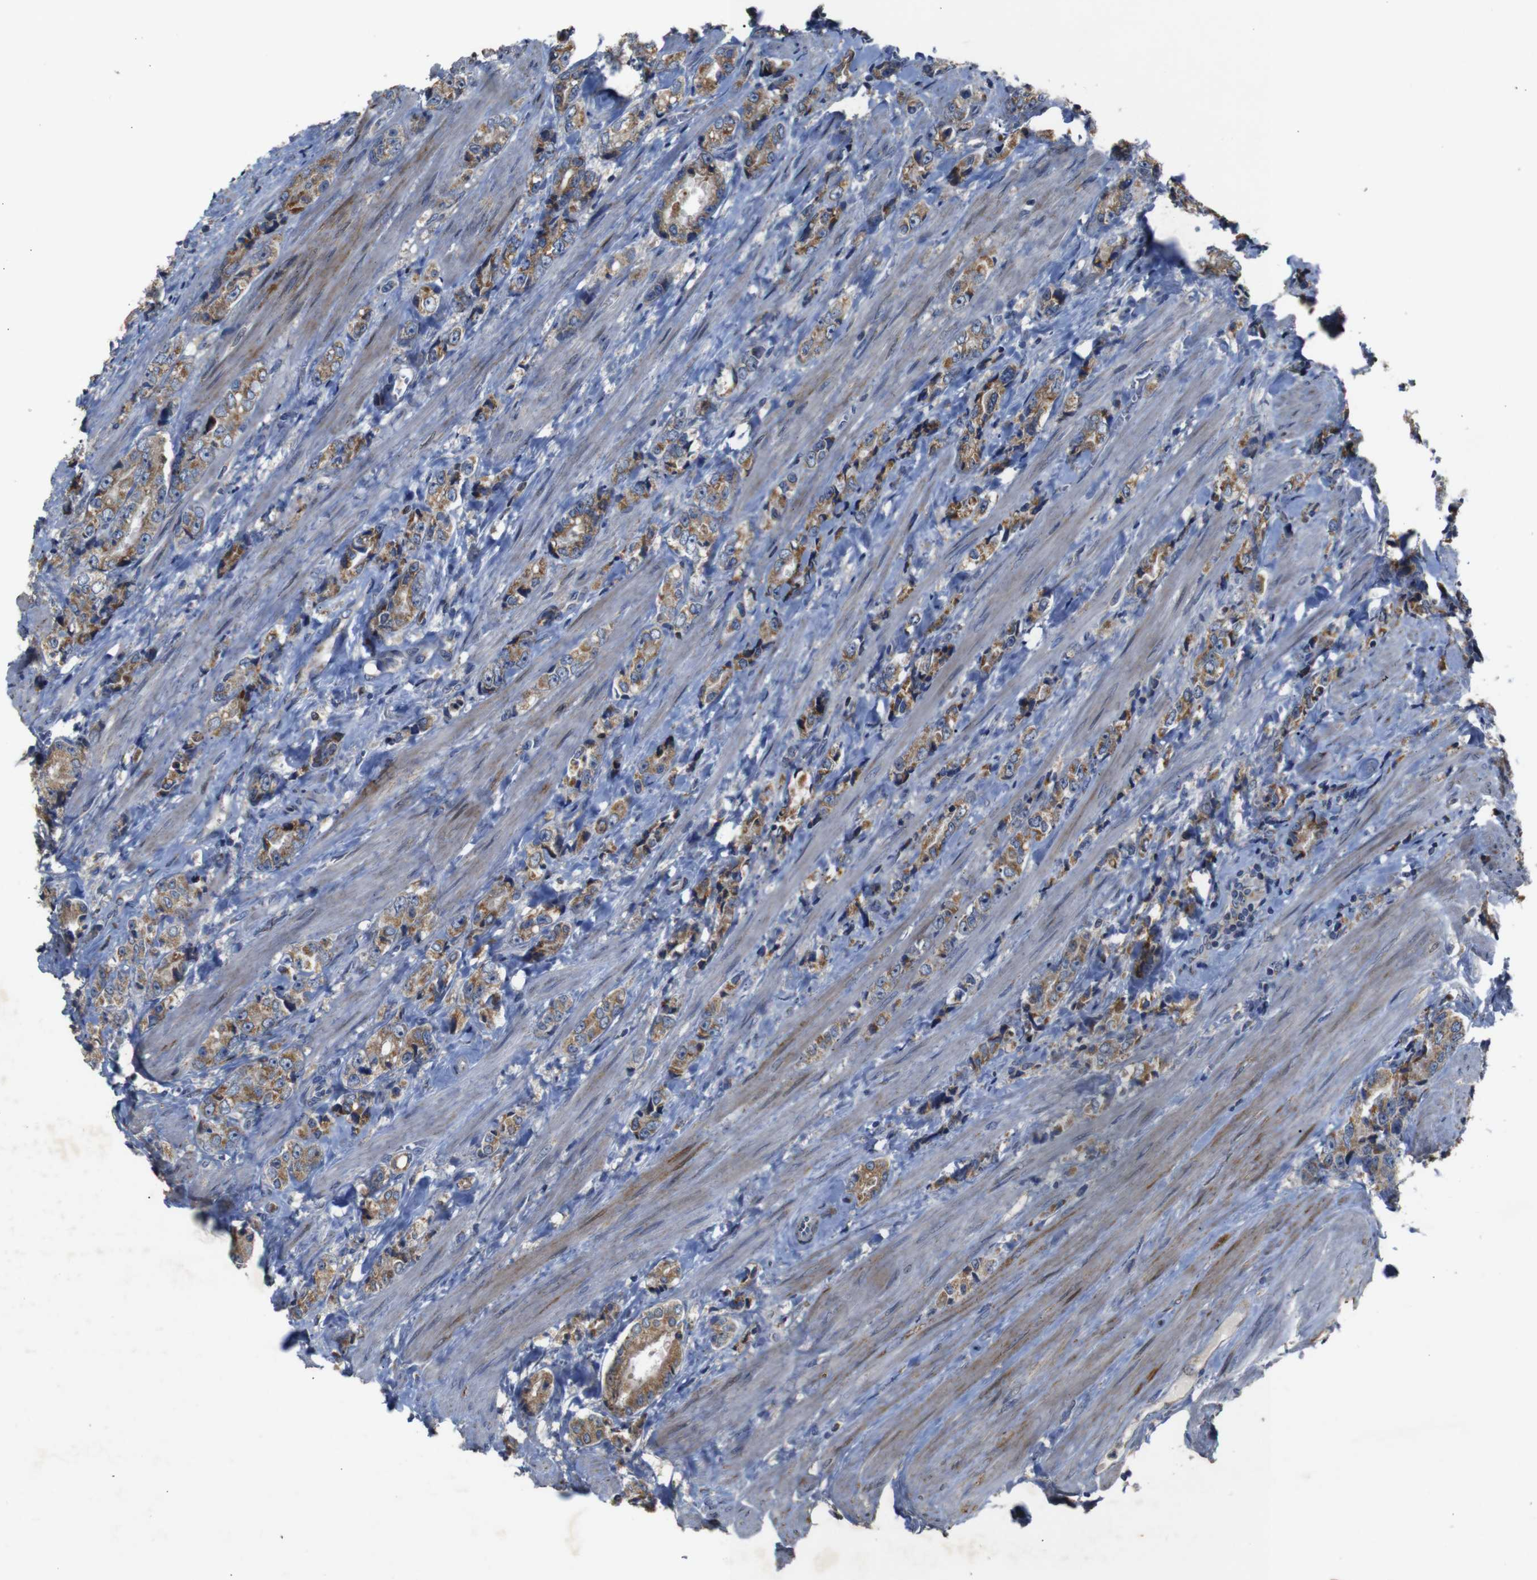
{"staining": {"intensity": "moderate", "quantity": "25%-75%", "location": "cytoplasmic/membranous"}, "tissue": "prostate cancer", "cell_type": "Tumor cells", "image_type": "cancer", "snomed": [{"axis": "morphology", "description": "Adenocarcinoma, High grade"}, {"axis": "topography", "description": "Prostate"}], "caption": "Immunohistochemistry (IHC) image of human prostate high-grade adenocarcinoma stained for a protein (brown), which displays medium levels of moderate cytoplasmic/membranous positivity in approximately 25%-75% of tumor cells.", "gene": "CHST10", "patient": {"sex": "male", "age": 61}}